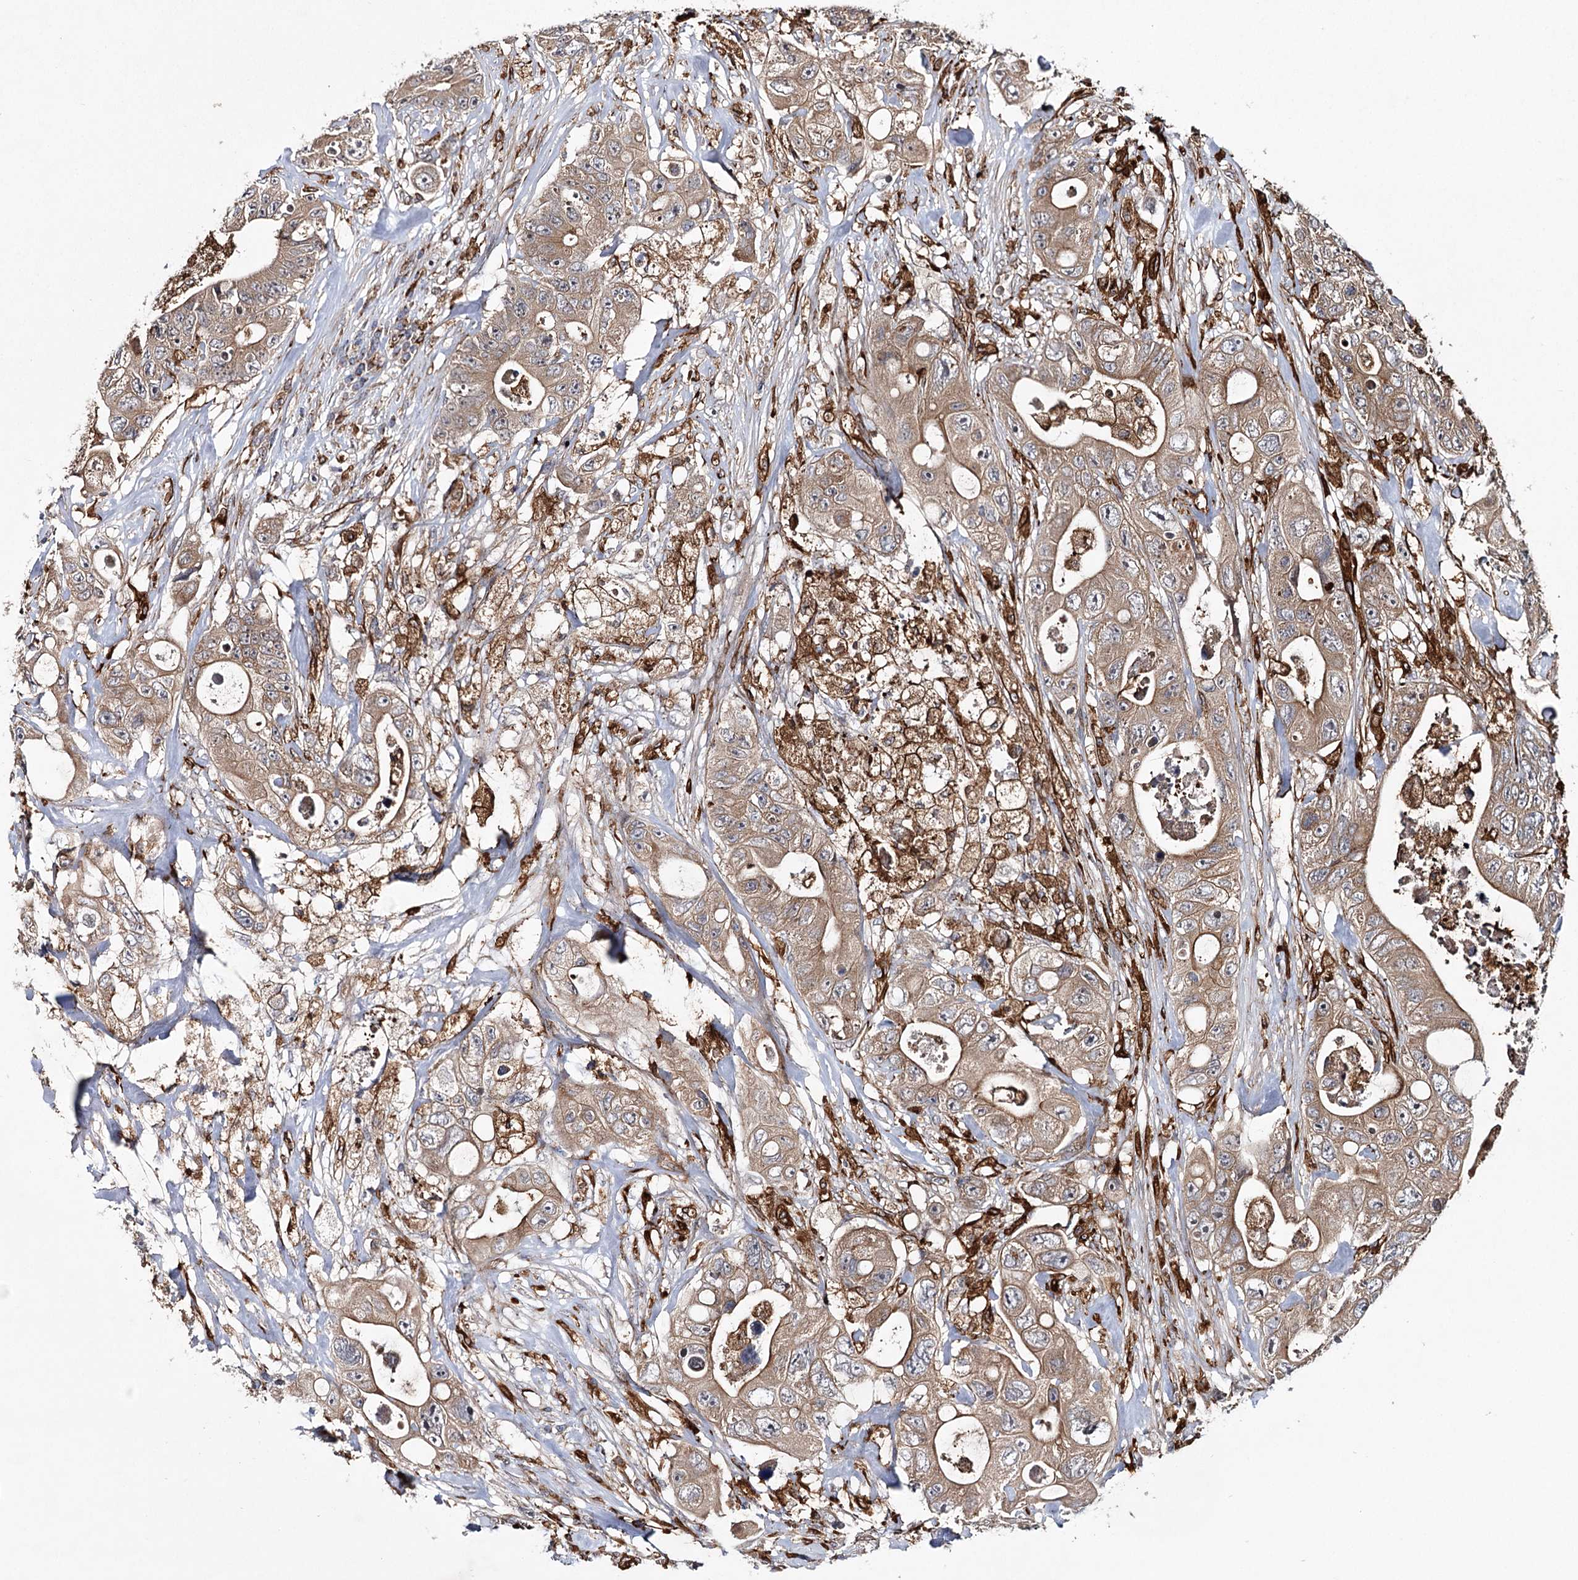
{"staining": {"intensity": "weak", "quantity": ">75%", "location": "cytoplasmic/membranous"}, "tissue": "colorectal cancer", "cell_type": "Tumor cells", "image_type": "cancer", "snomed": [{"axis": "morphology", "description": "Adenocarcinoma, NOS"}, {"axis": "topography", "description": "Colon"}], "caption": "Colorectal adenocarcinoma tissue shows weak cytoplasmic/membranous staining in approximately >75% of tumor cells, visualized by immunohistochemistry.", "gene": "DPEP2", "patient": {"sex": "female", "age": 46}}